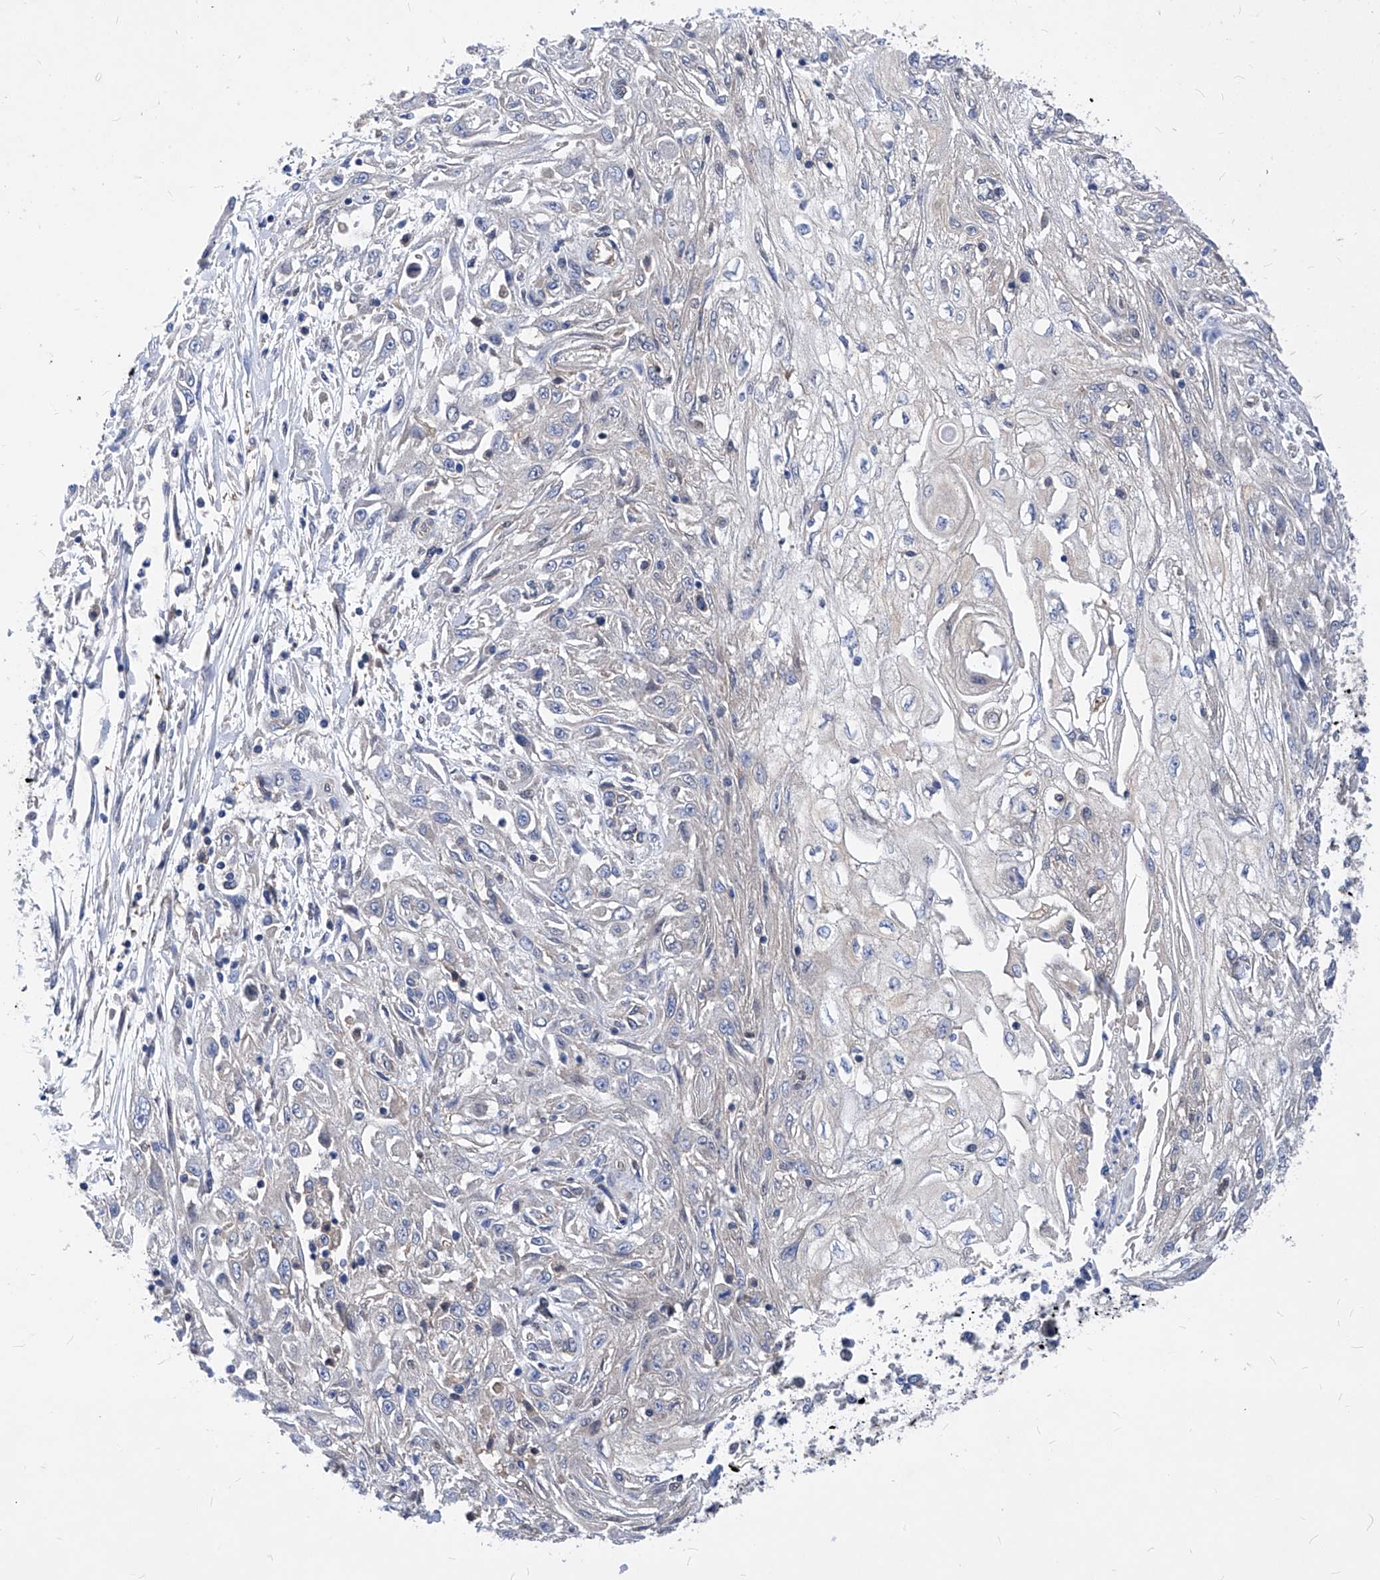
{"staining": {"intensity": "negative", "quantity": "none", "location": "none"}, "tissue": "skin cancer", "cell_type": "Tumor cells", "image_type": "cancer", "snomed": [{"axis": "morphology", "description": "Squamous cell carcinoma, NOS"}, {"axis": "morphology", "description": "Squamous cell carcinoma, metastatic, NOS"}, {"axis": "topography", "description": "Skin"}, {"axis": "topography", "description": "Lymph node"}], "caption": "Immunohistochemistry (IHC) photomicrograph of skin cancer (metastatic squamous cell carcinoma) stained for a protein (brown), which exhibits no expression in tumor cells.", "gene": "XPNPEP1", "patient": {"sex": "male", "age": 75}}